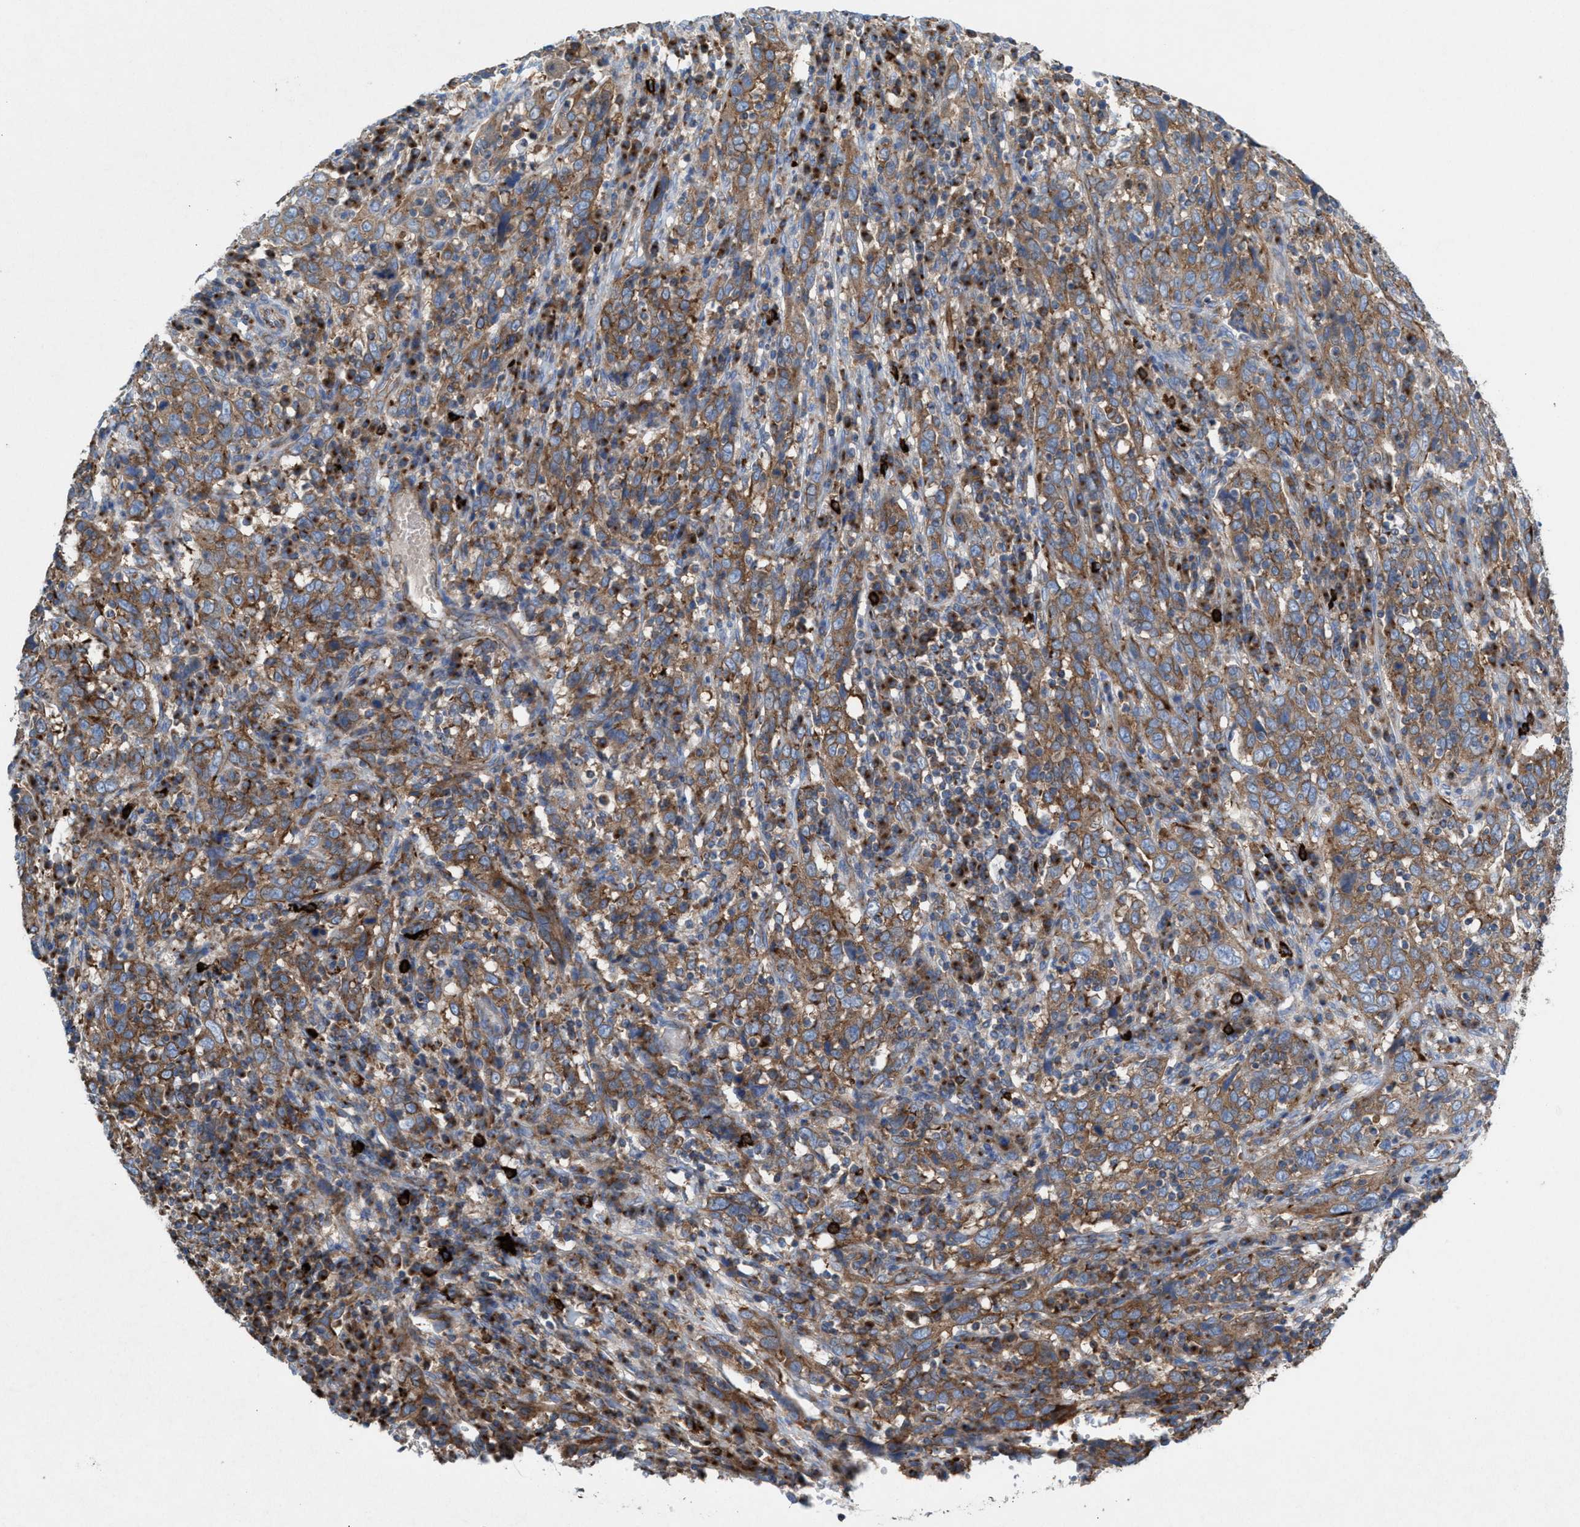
{"staining": {"intensity": "moderate", "quantity": ">75%", "location": "cytoplasmic/membranous"}, "tissue": "cervical cancer", "cell_type": "Tumor cells", "image_type": "cancer", "snomed": [{"axis": "morphology", "description": "Squamous cell carcinoma, NOS"}, {"axis": "topography", "description": "Cervix"}], "caption": "A brown stain labels moderate cytoplasmic/membranous staining of a protein in human cervical cancer (squamous cell carcinoma) tumor cells. (DAB IHC with brightfield microscopy, high magnification).", "gene": "NYAP1", "patient": {"sex": "female", "age": 46}}